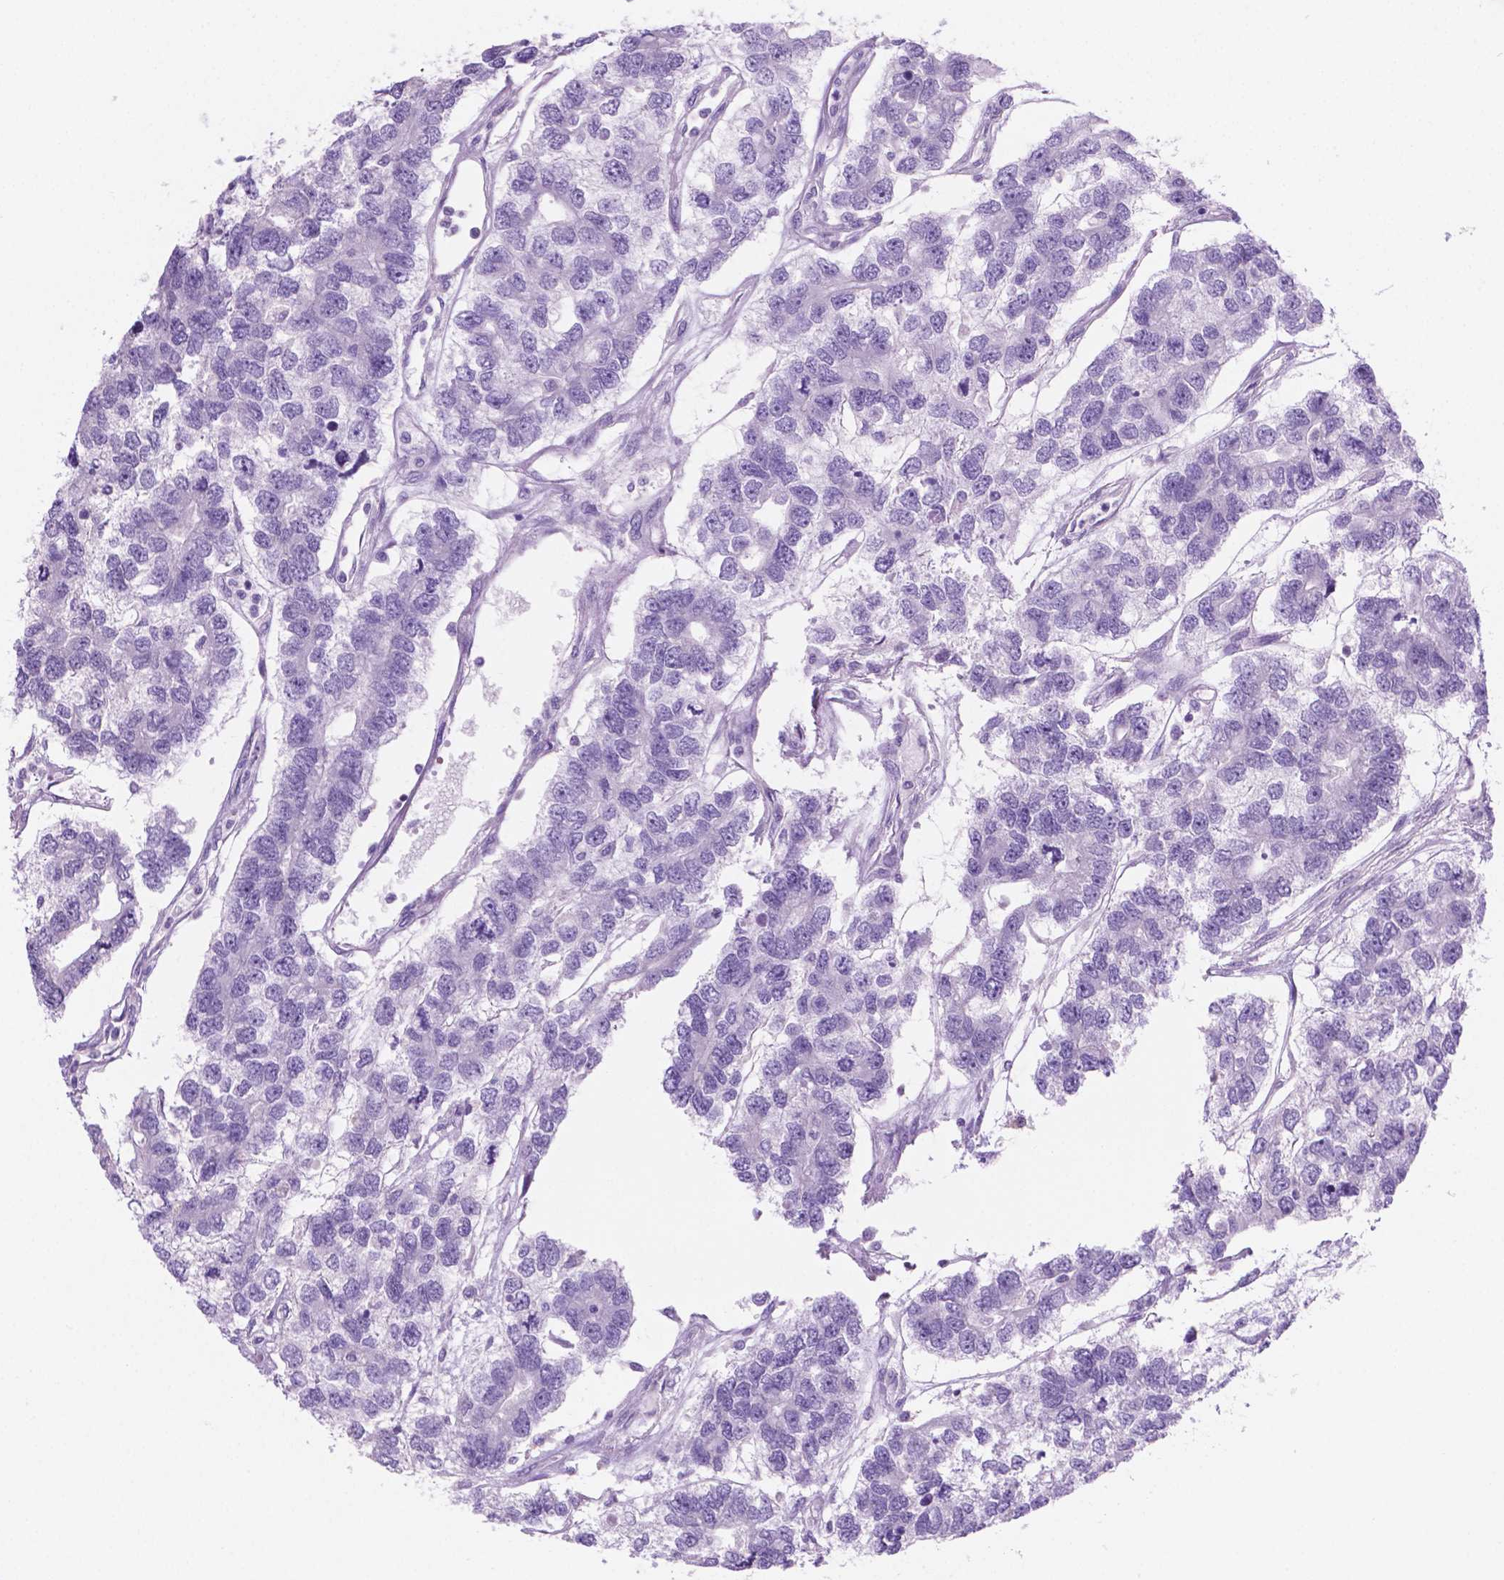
{"staining": {"intensity": "negative", "quantity": "none", "location": "none"}, "tissue": "testis cancer", "cell_type": "Tumor cells", "image_type": "cancer", "snomed": [{"axis": "morphology", "description": "Seminoma, NOS"}, {"axis": "topography", "description": "Testis"}], "caption": "Immunohistochemistry image of human testis cancer stained for a protein (brown), which reveals no staining in tumor cells.", "gene": "GRIN2B", "patient": {"sex": "male", "age": 52}}